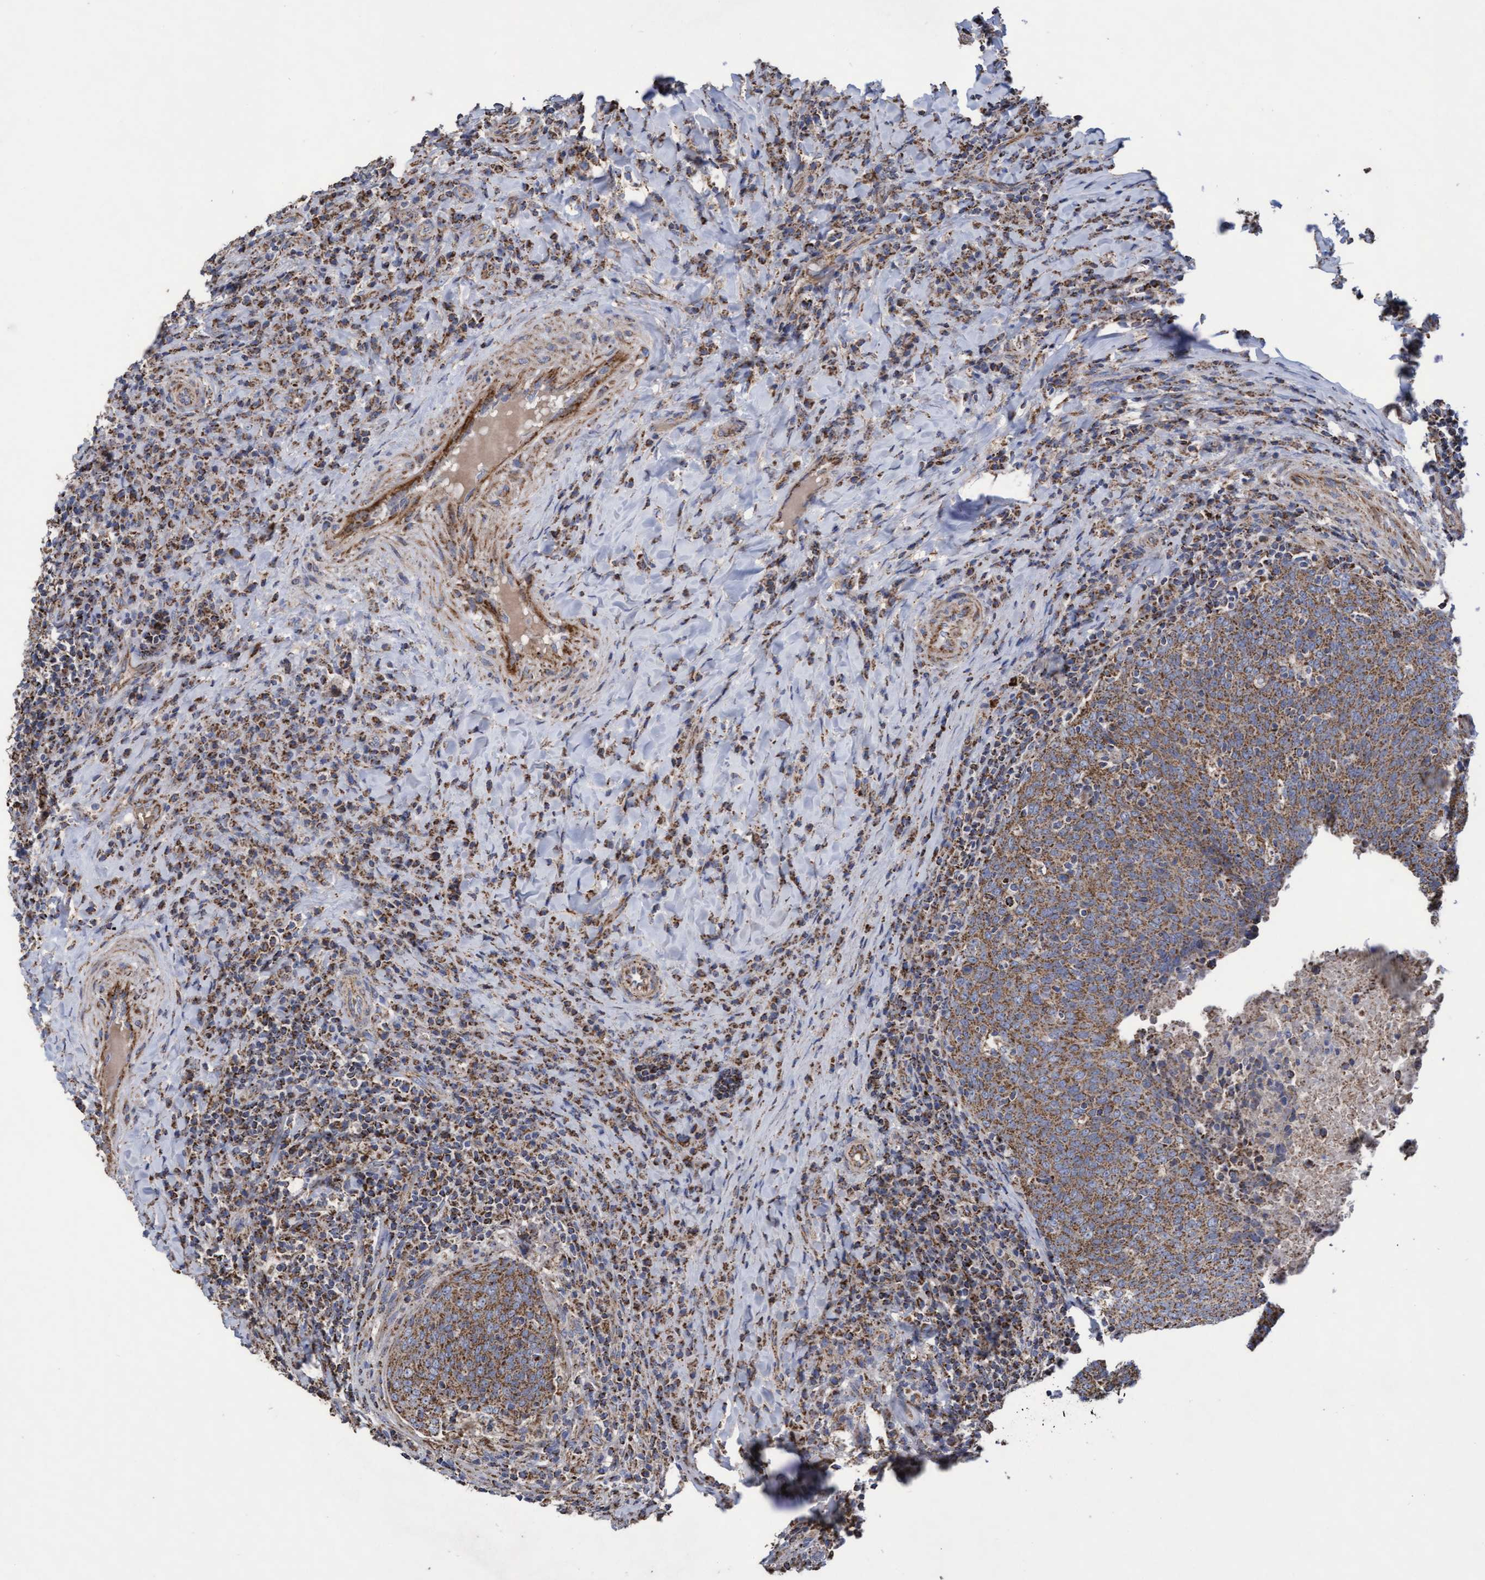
{"staining": {"intensity": "moderate", "quantity": ">75%", "location": "cytoplasmic/membranous"}, "tissue": "head and neck cancer", "cell_type": "Tumor cells", "image_type": "cancer", "snomed": [{"axis": "morphology", "description": "Squamous cell carcinoma, NOS"}, {"axis": "morphology", "description": "Squamous cell carcinoma, metastatic, NOS"}, {"axis": "topography", "description": "Lymph node"}, {"axis": "topography", "description": "Head-Neck"}], "caption": "Head and neck squamous cell carcinoma stained with DAB (3,3'-diaminobenzidine) IHC displays medium levels of moderate cytoplasmic/membranous positivity in about >75% of tumor cells.", "gene": "COBL", "patient": {"sex": "male", "age": 62}}